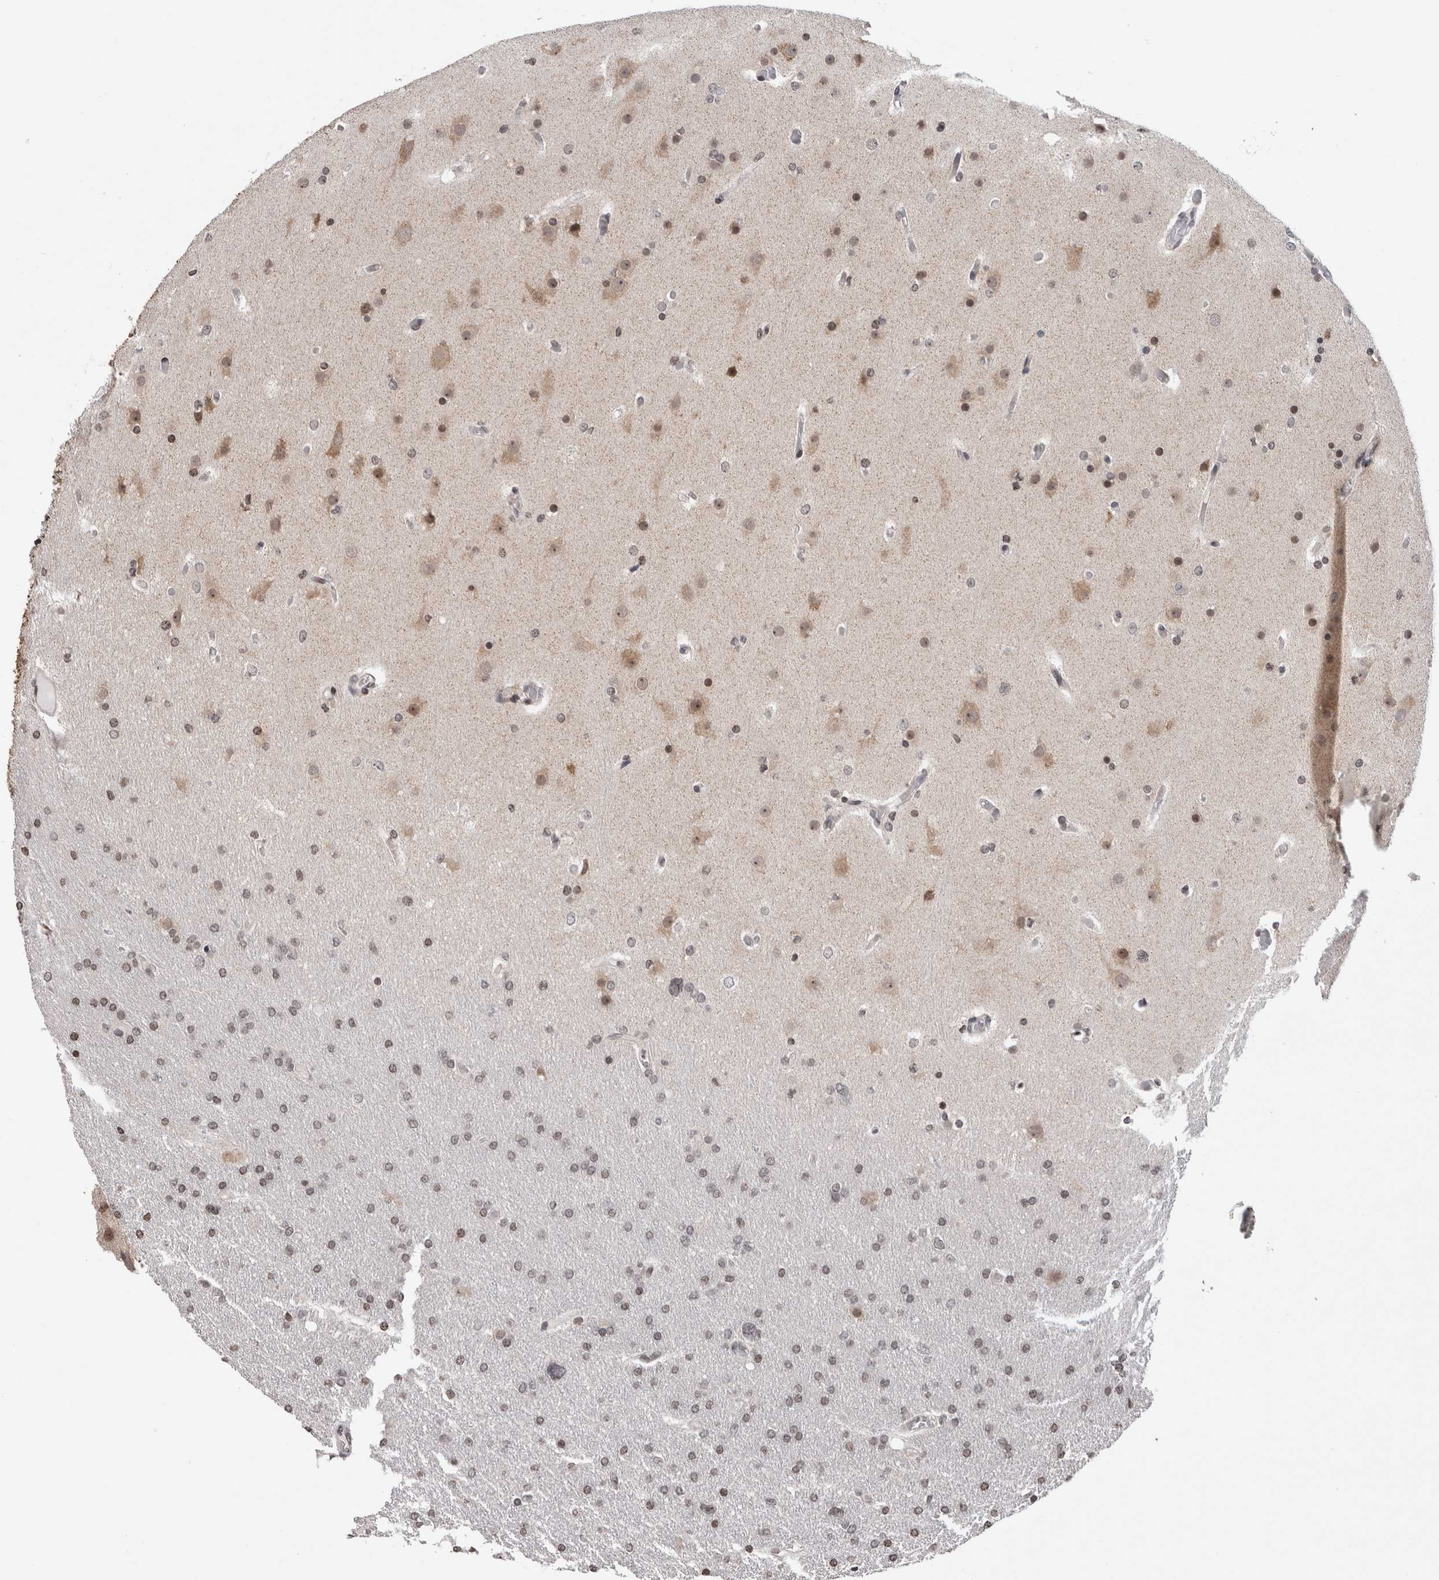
{"staining": {"intensity": "weak", "quantity": "<25%", "location": "nuclear"}, "tissue": "glioma", "cell_type": "Tumor cells", "image_type": "cancer", "snomed": [{"axis": "morphology", "description": "Glioma, malignant, High grade"}, {"axis": "topography", "description": "Cerebral cortex"}], "caption": "Micrograph shows no significant protein expression in tumor cells of malignant glioma (high-grade). (DAB immunohistochemistry, high magnification).", "gene": "ZBTB11", "patient": {"sex": "female", "age": 36}}